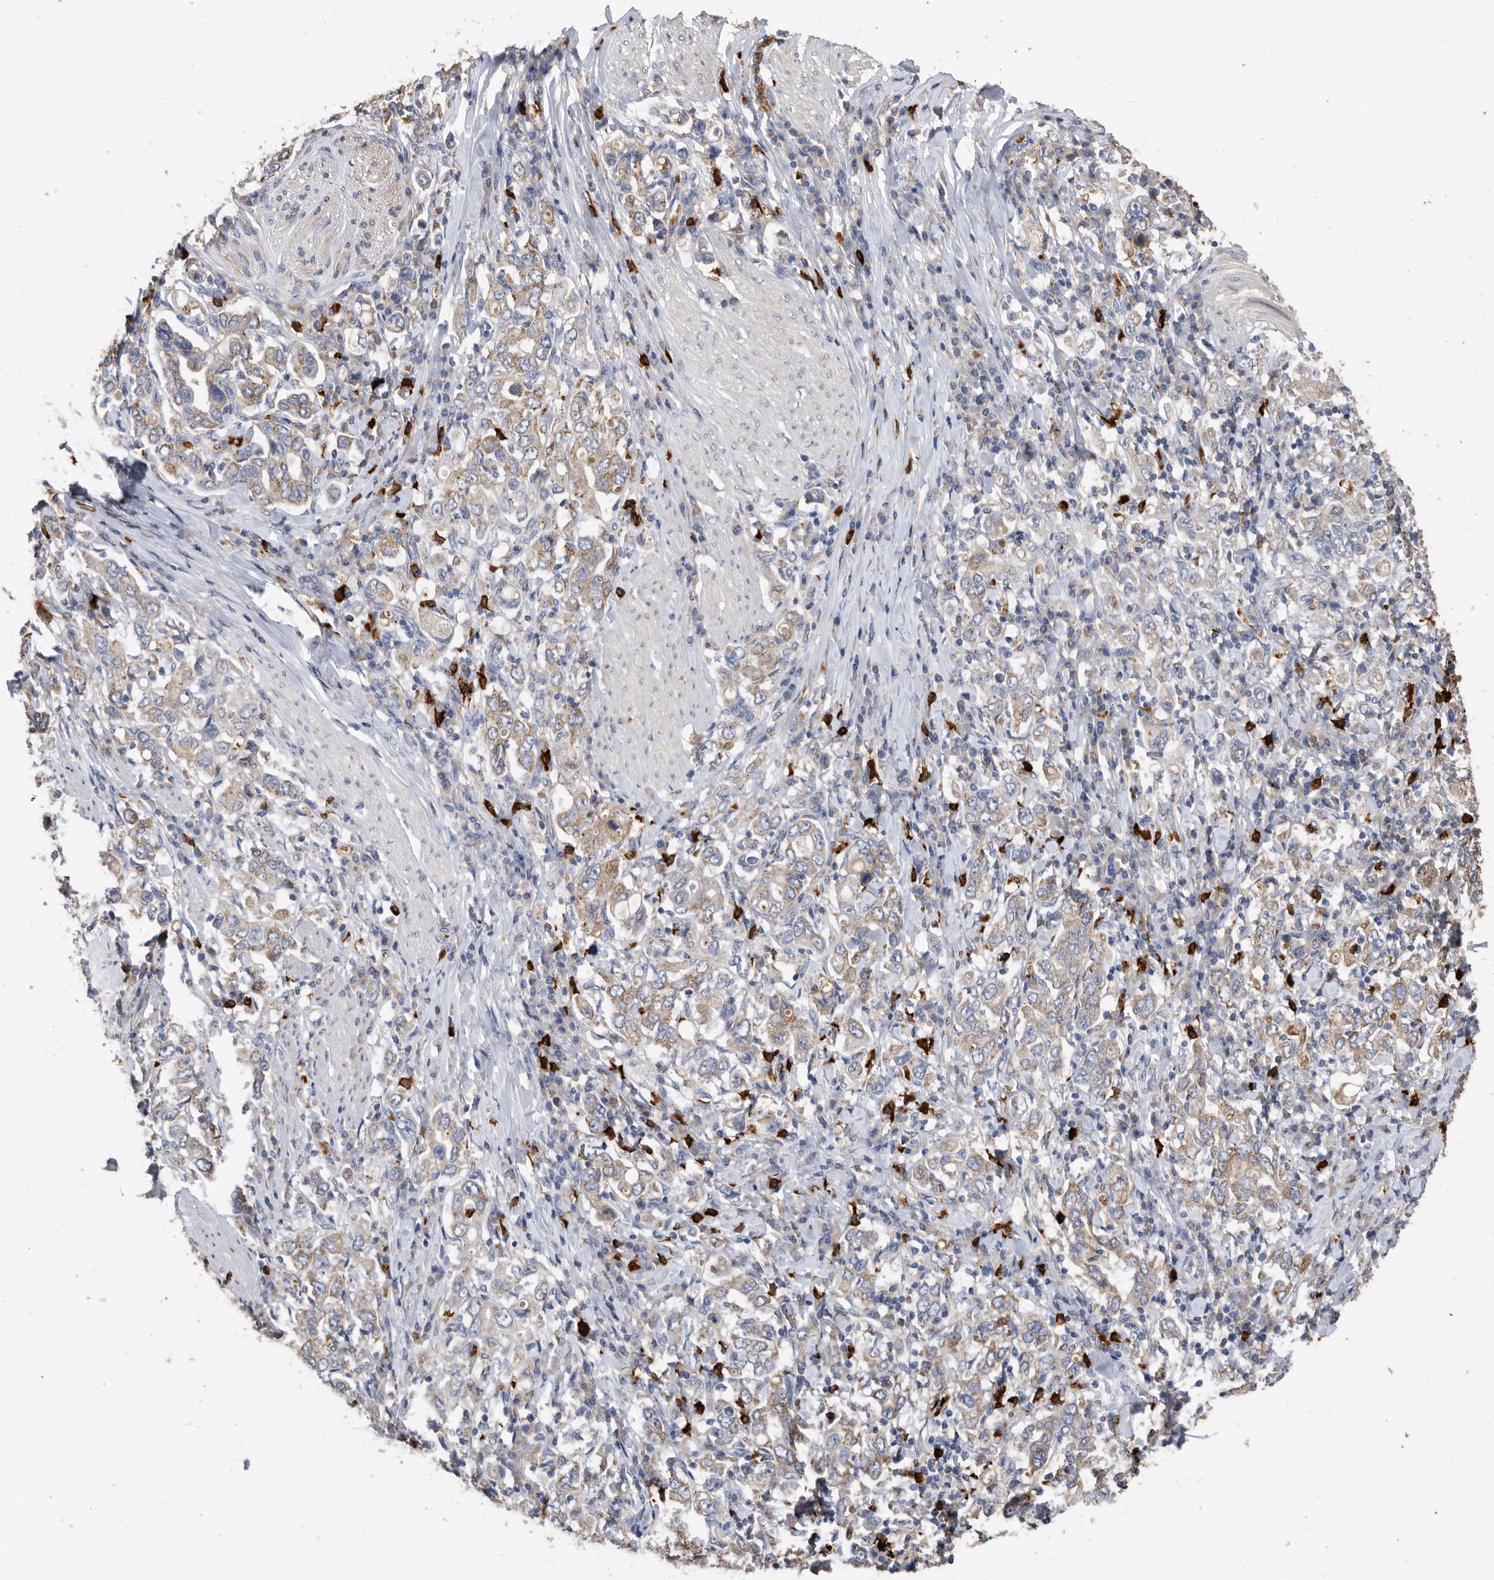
{"staining": {"intensity": "weak", "quantity": ">75%", "location": "cytoplasmic/membranous"}, "tissue": "stomach cancer", "cell_type": "Tumor cells", "image_type": "cancer", "snomed": [{"axis": "morphology", "description": "Adenocarcinoma, NOS"}, {"axis": "topography", "description": "Stomach, upper"}], "caption": "This histopathology image reveals immunohistochemistry staining of human adenocarcinoma (stomach), with low weak cytoplasmic/membranous staining in approximately >75% of tumor cells.", "gene": "CRISPLD2", "patient": {"sex": "male", "age": 62}}